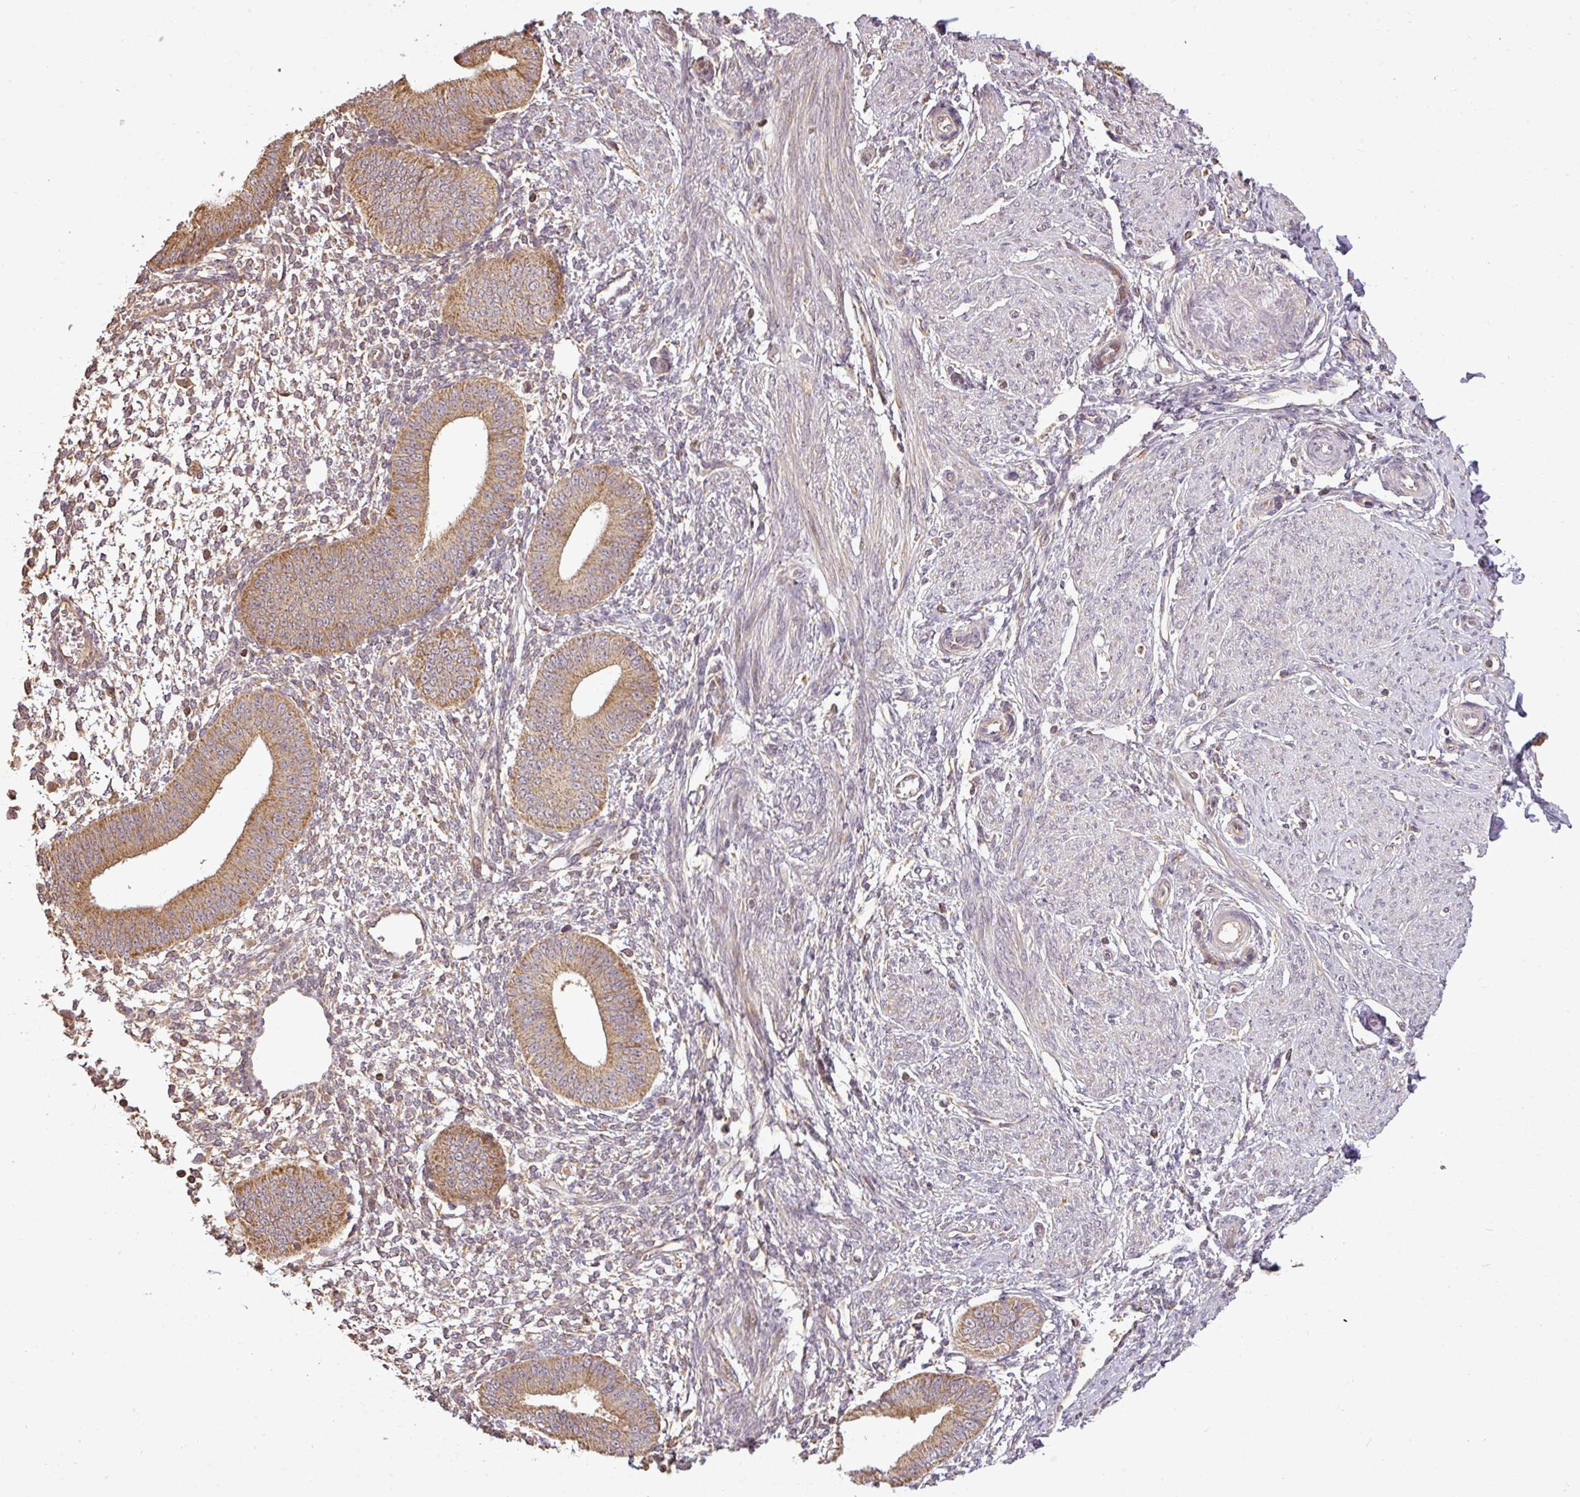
{"staining": {"intensity": "moderate", "quantity": "<25%", "location": "cytoplasmic/membranous"}, "tissue": "endometrium", "cell_type": "Cells in endometrial stroma", "image_type": "normal", "snomed": [{"axis": "morphology", "description": "Normal tissue, NOS"}, {"axis": "topography", "description": "Endometrium"}], "caption": "Endometrium was stained to show a protein in brown. There is low levels of moderate cytoplasmic/membranous expression in about <25% of cells in endometrial stroma. The staining was performed using DAB to visualize the protein expression in brown, while the nuclei were stained in blue with hematoxylin (Magnification: 20x).", "gene": "FAIM", "patient": {"sex": "female", "age": 49}}